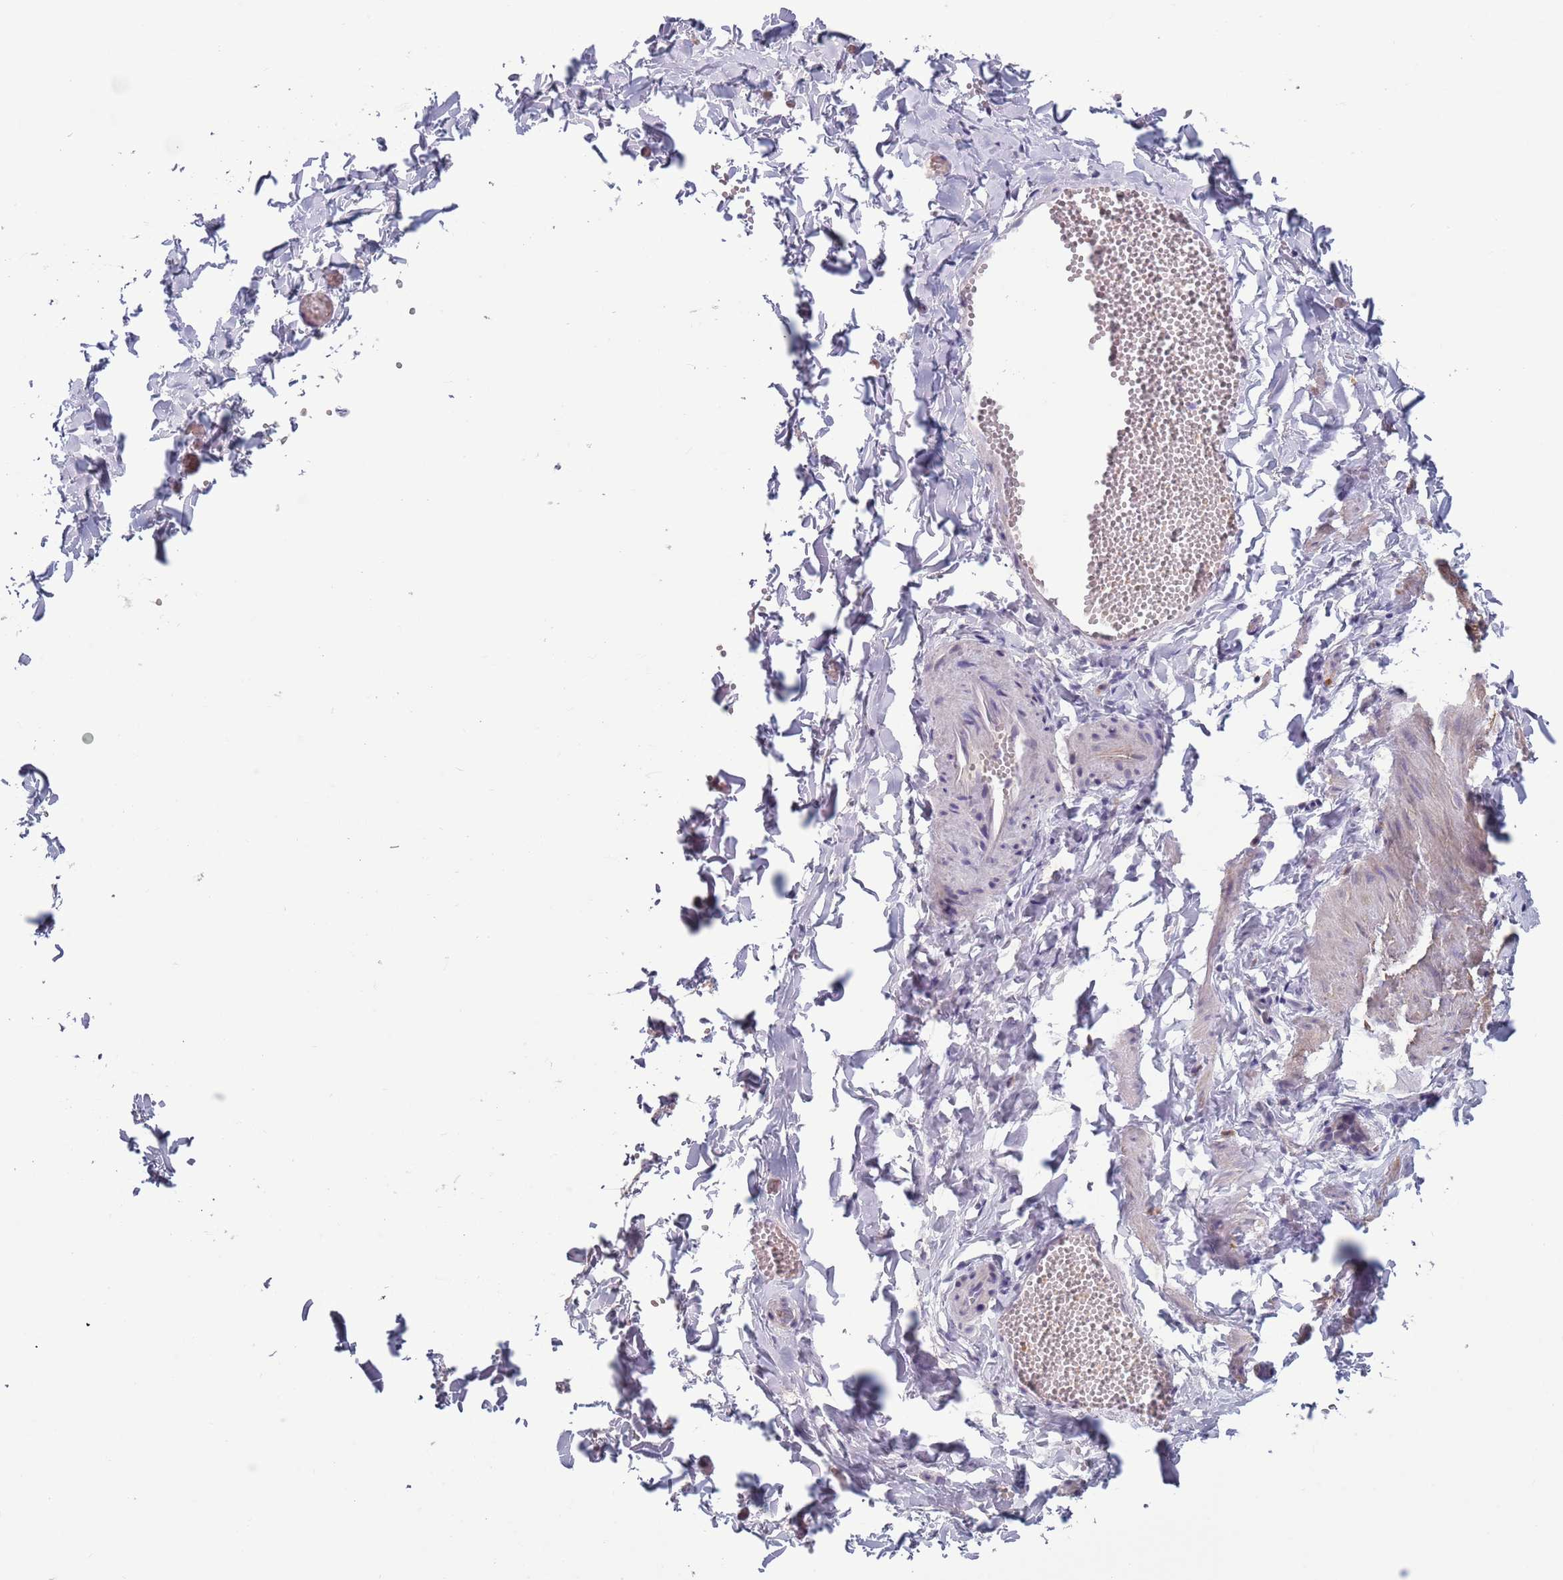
{"staining": {"intensity": "negative", "quantity": "none", "location": "none"}, "tissue": "adipose tissue", "cell_type": "Adipocytes", "image_type": "normal", "snomed": [{"axis": "morphology", "description": "Normal tissue, NOS"}, {"axis": "topography", "description": "Gallbladder"}, {"axis": "topography", "description": "Peripheral nerve tissue"}], "caption": "Immunohistochemistry histopathology image of benign adipose tissue: human adipose tissue stained with DAB (3,3'-diaminobenzidine) demonstrates no significant protein staining in adipocytes.", "gene": "CLNS1A", "patient": {"sex": "male", "age": 38}}